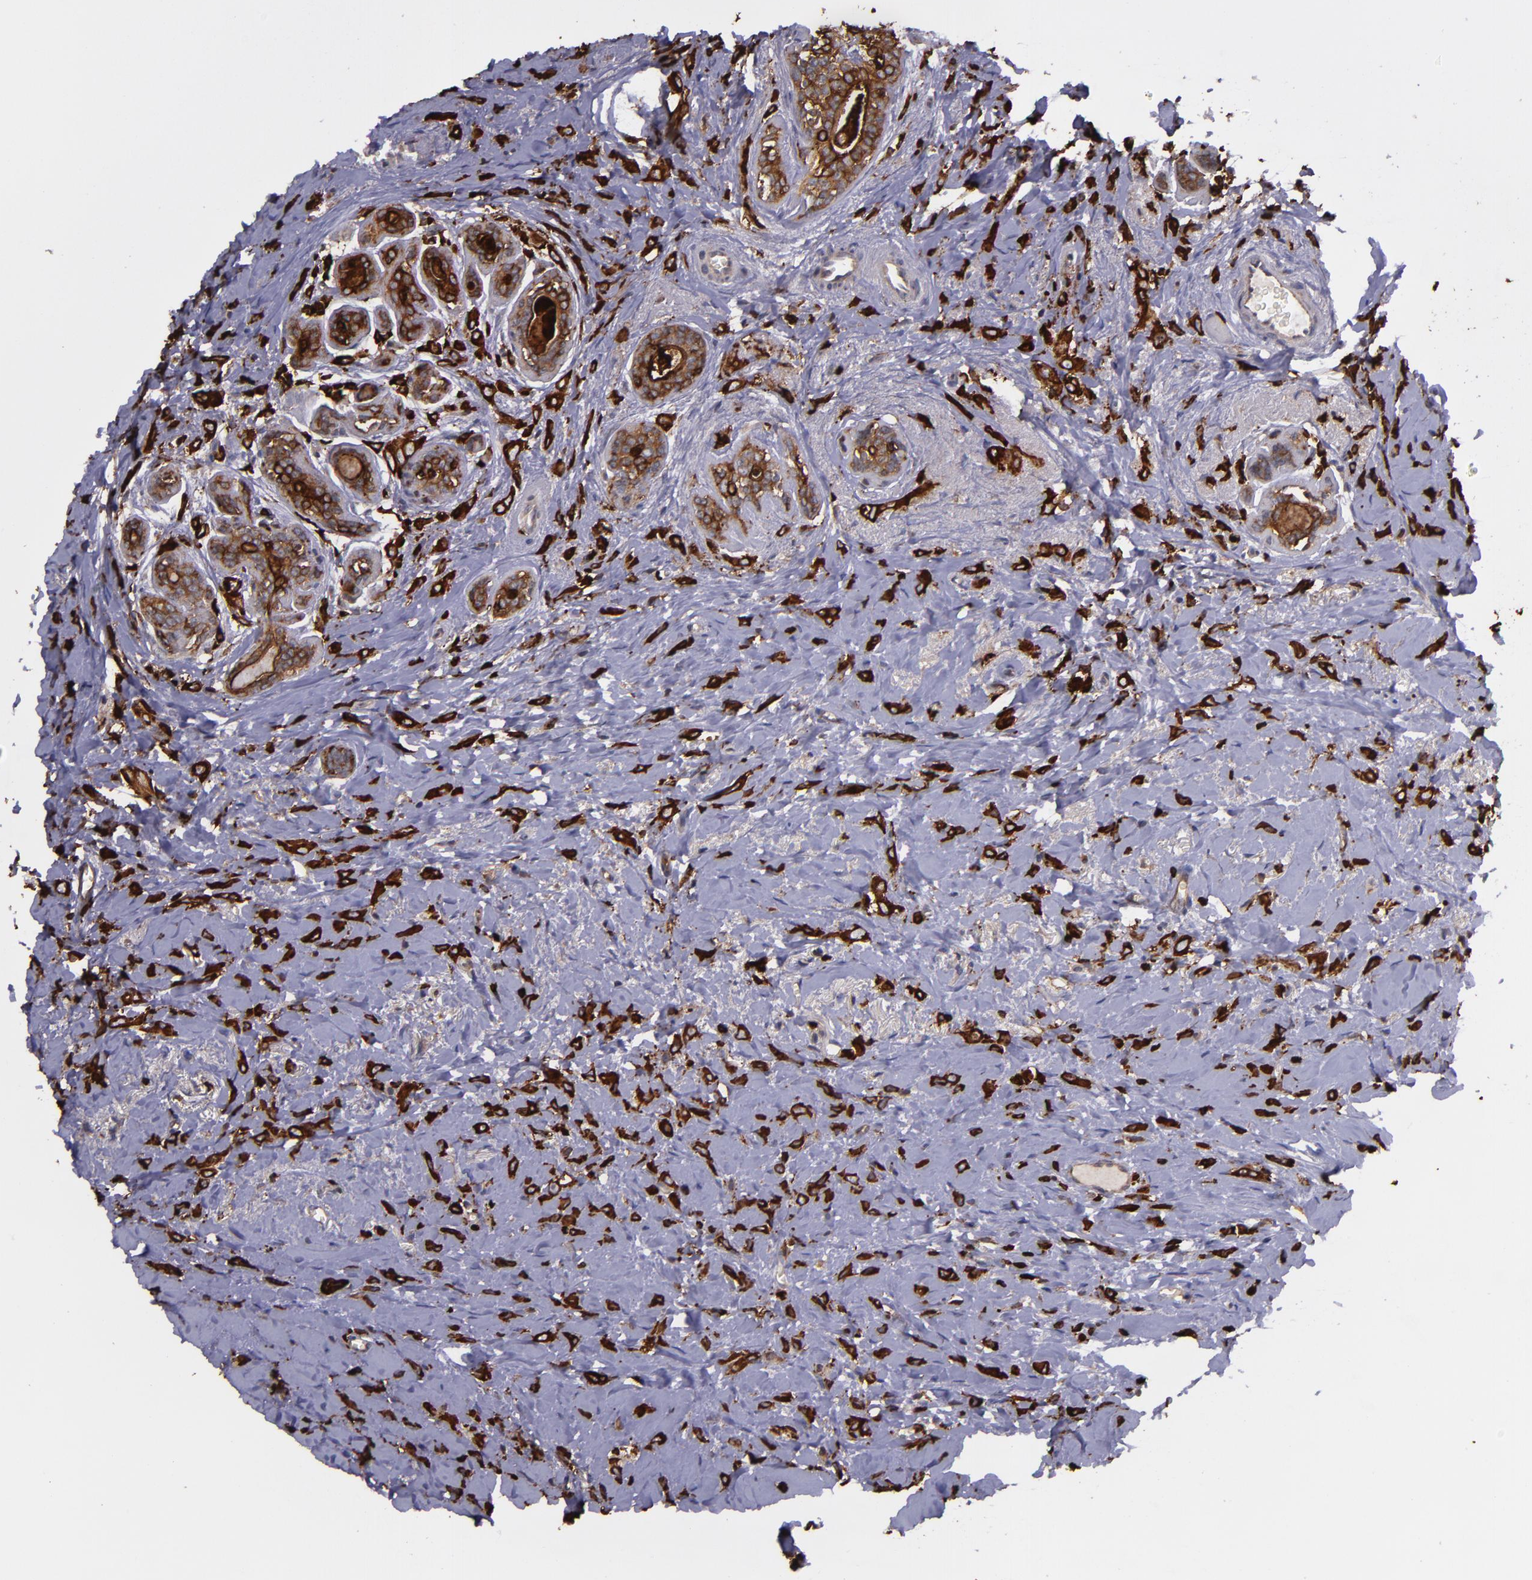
{"staining": {"intensity": "strong", "quantity": ">75%", "location": "cytoplasmic/membranous"}, "tissue": "breast cancer", "cell_type": "Tumor cells", "image_type": "cancer", "snomed": [{"axis": "morphology", "description": "Lobular carcinoma"}, {"axis": "topography", "description": "Breast"}], "caption": "DAB immunohistochemical staining of human lobular carcinoma (breast) reveals strong cytoplasmic/membranous protein positivity in approximately >75% of tumor cells. (DAB = brown stain, brightfield microscopy at high magnification).", "gene": "SLC9A3R1", "patient": {"sex": "female", "age": 57}}